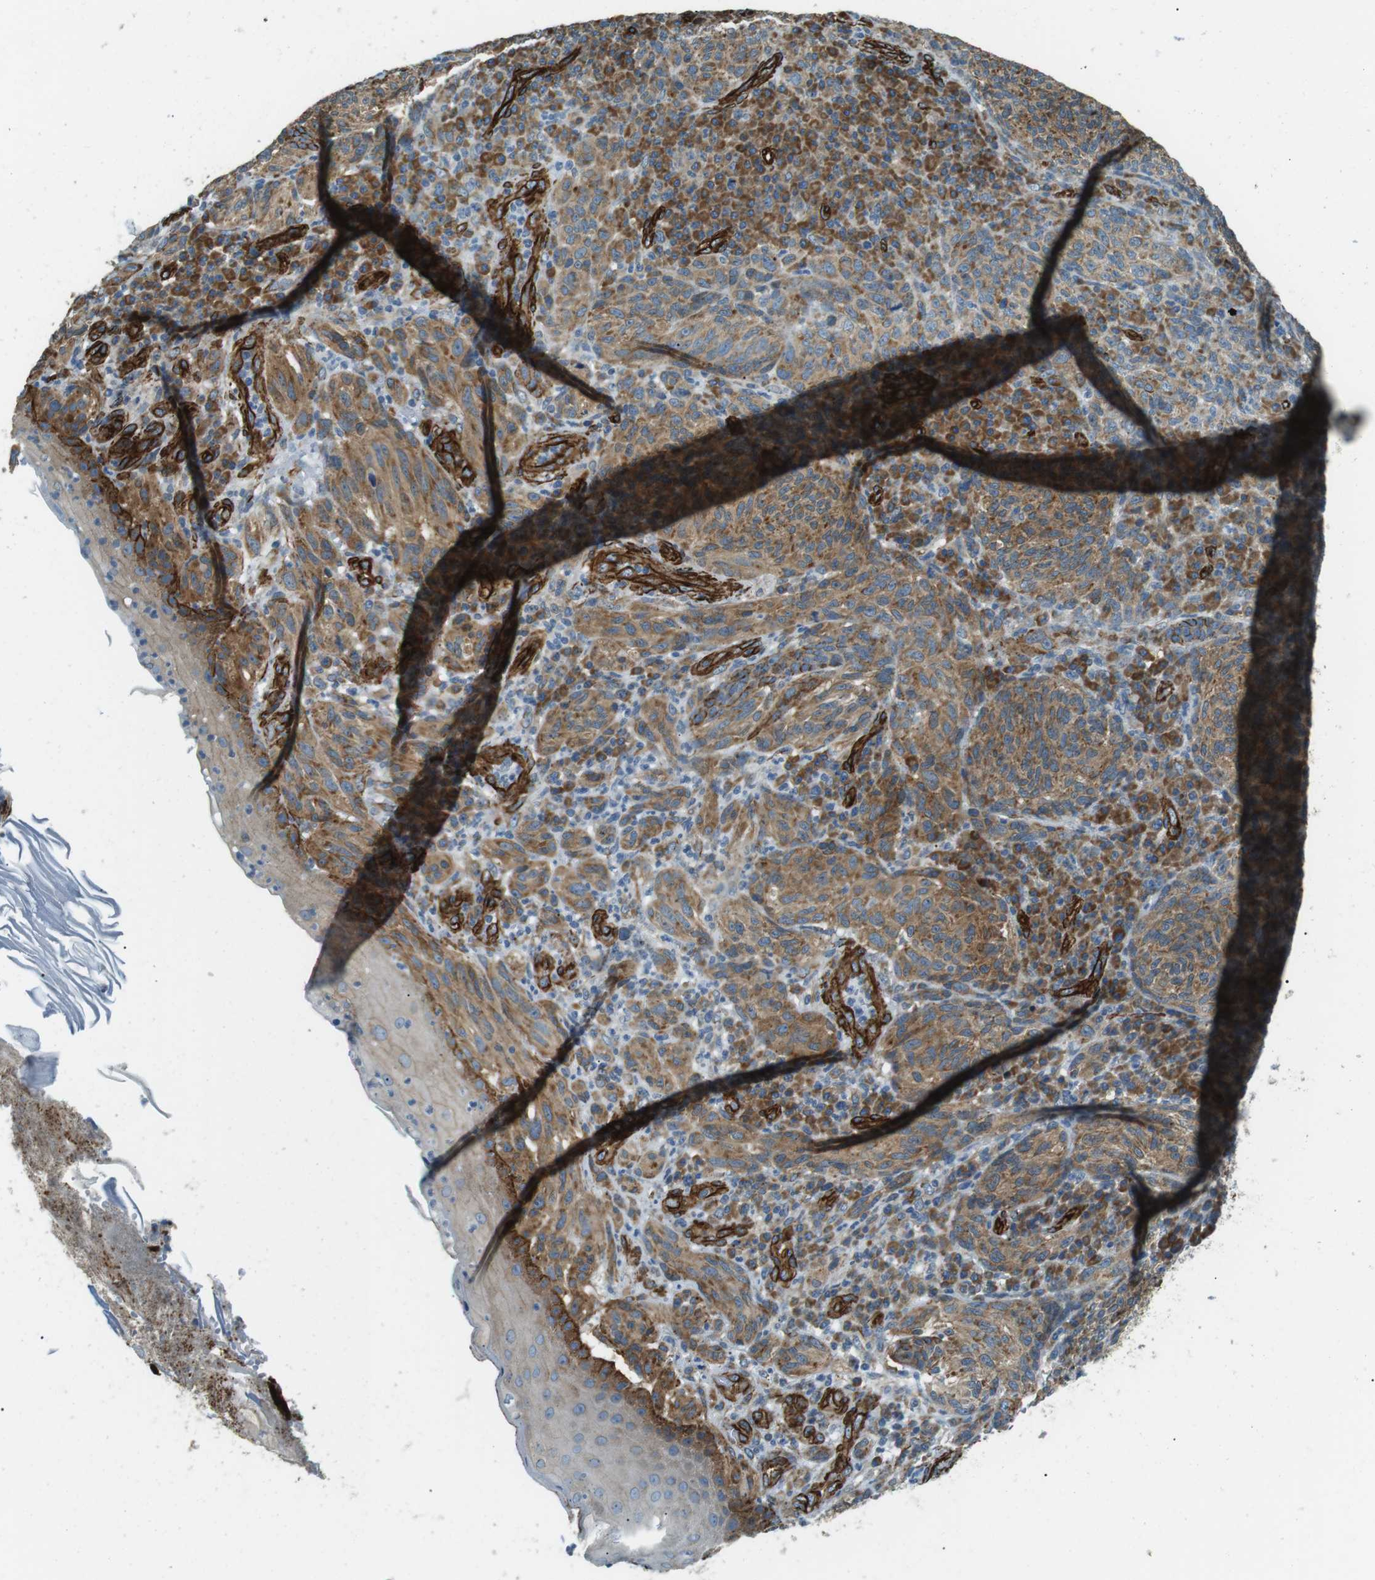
{"staining": {"intensity": "moderate", "quantity": ">75%", "location": "cytoplasmic/membranous"}, "tissue": "melanoma", "cell_type": "Tumor cells", "image_type": "cancer", "snomed": [{"axis": "morphology", "description": "Malignant melanoma, NOS"}, {"axis": "topography", "description": "Skin"}], "caption": "About >75% of tumor cells in human malignant melanoma display moderate cytoplasmic/membranous protein positivity as visualized by brown immunohistochemical staining.", "gene": "ODR4", "patient": {"sex": "female", "age": 73}}